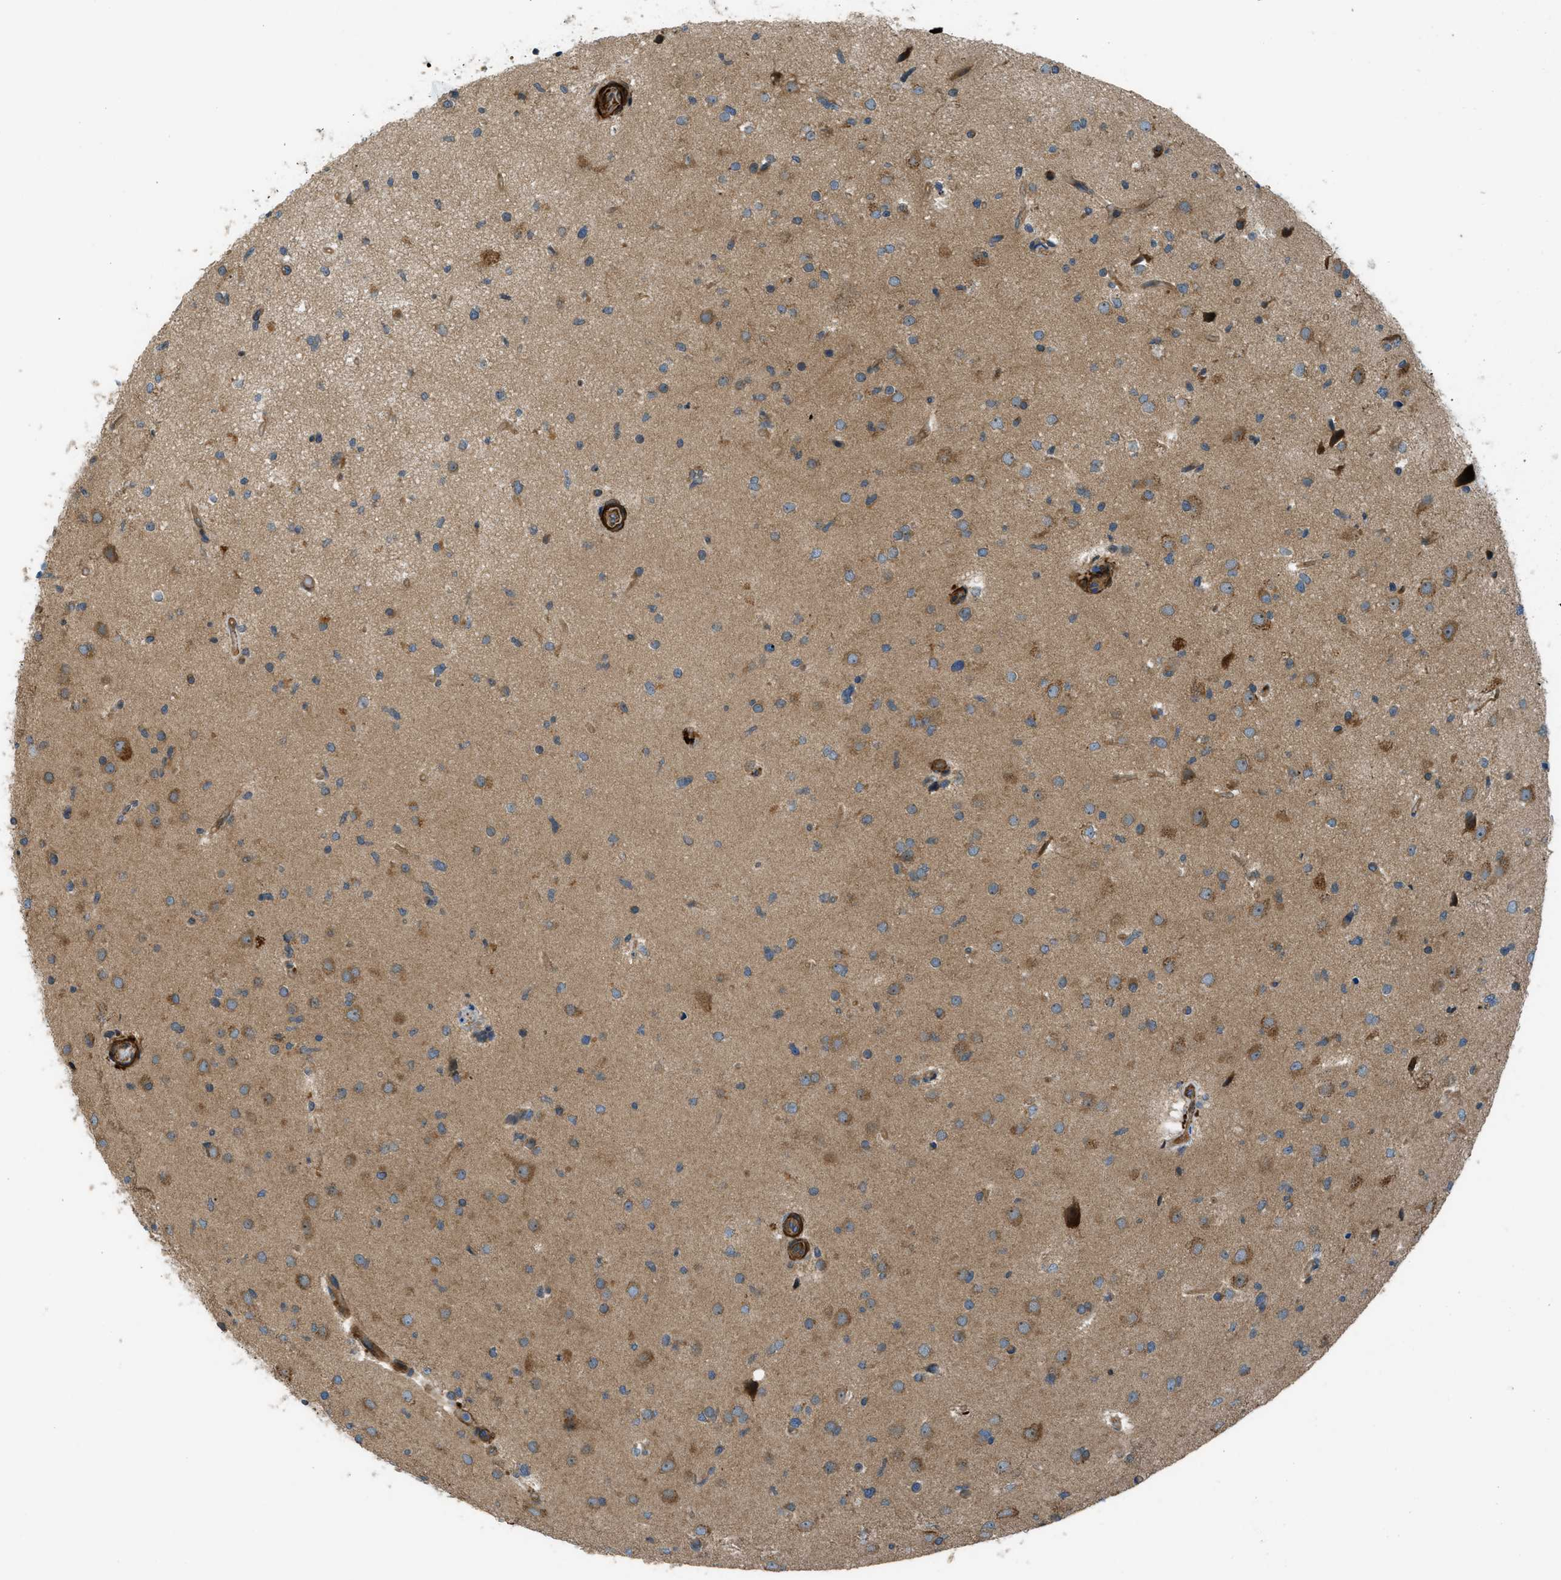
{"staining": {"intensity": "moderate", "quantity": ">75%", "location": "cytoplasmic/membranous"}, "tissue": "glioma", "cell_type": "Tumor cells", "image_type": "cancer", "snomed": [{"axis": "morphology", "description": "Glioma, malignant, High grade"}, {"axis": "topography", "description": "Brain"}], "caption": "Tumor cells show medium levels of moderate cytoplasmic/membranous expression in about >75% of cells in glioma.", "gene": "VEZT", "patient": {"sex": "male", "age": 33}}